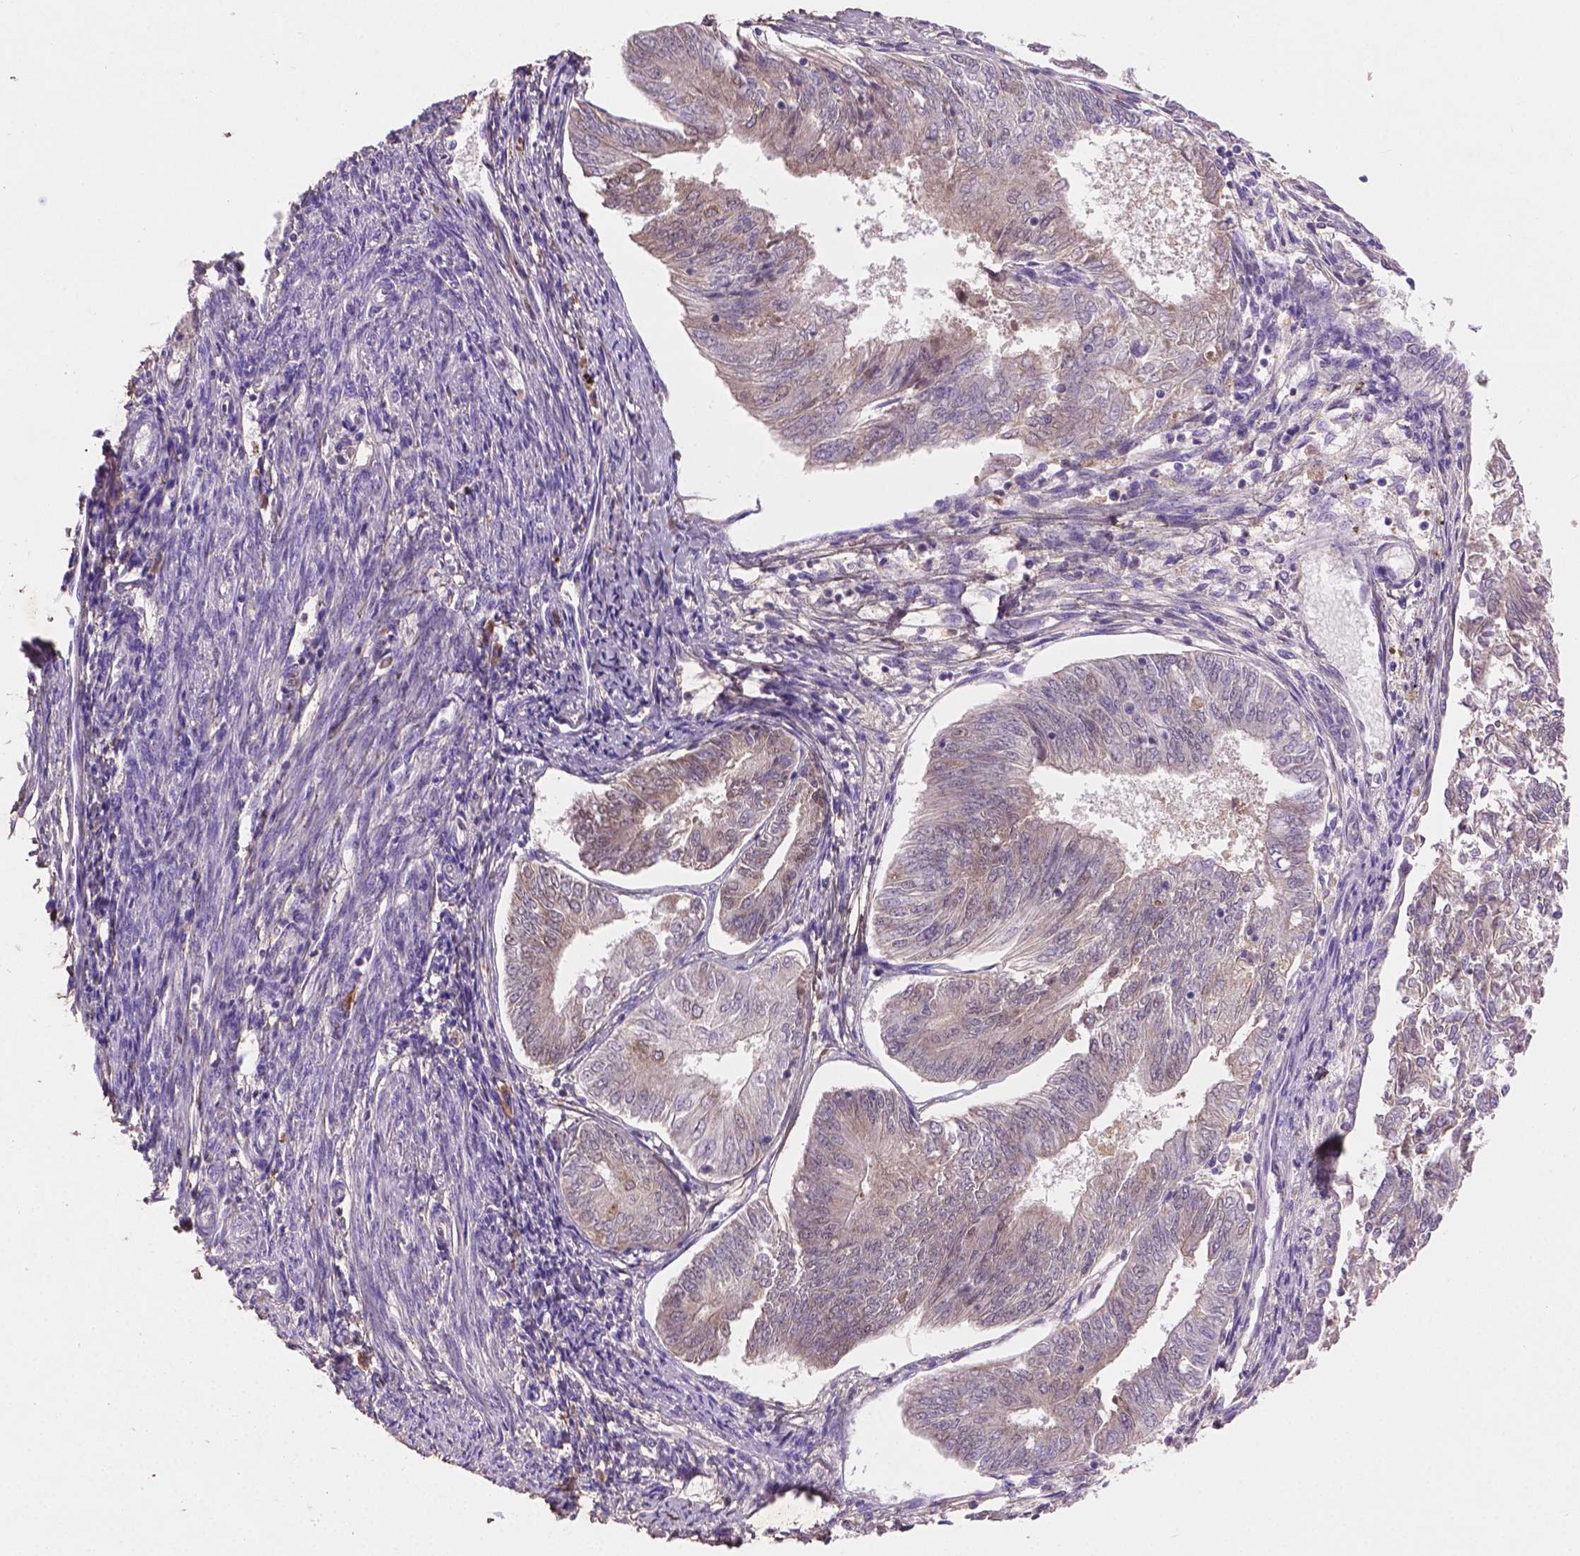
{"staining": {"intensity": "weak", "quantity": "<25%", "location": "nuclear"}, "tissue": "endometrial cancer", "cell_type": "Tumor cells", "image_type": "cancer", "snomed": [{"axis": "morphology", "description": "Adenocarcinoma, NOS"}, {"axis": "topography", "description": "Endometrium"}], "caption": "An immunohistochemistry photomicrograph of endometrial adenocarcinoma is shown. There is no staining in tumor cells of endometrial adenocarcinoma. Nuclei are stained in blue.", "gene": "SOX17", "patient": {"sex": "female", "age": 58}}